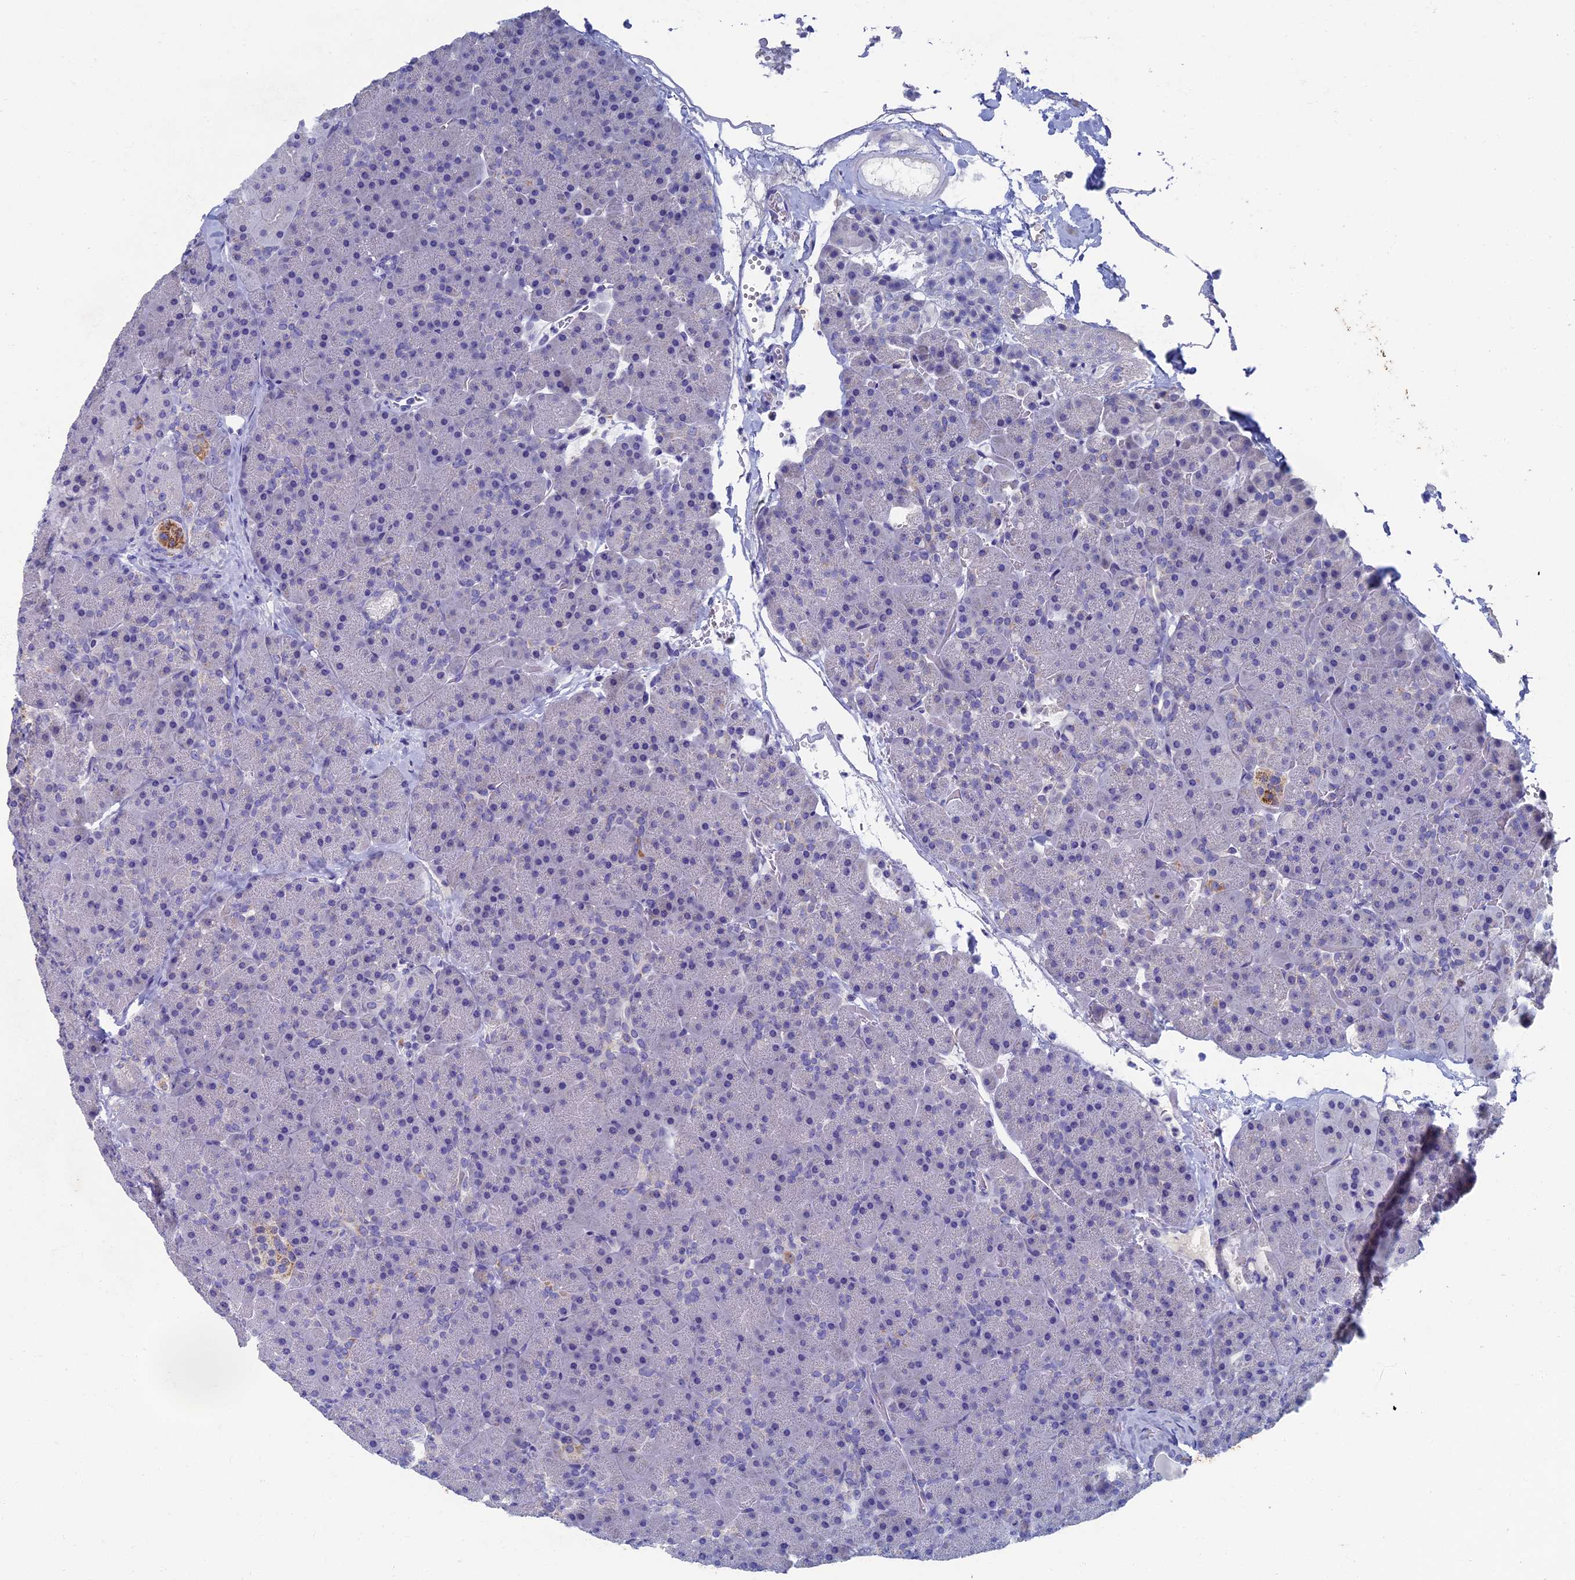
{"staining": {"intensity": "moderate", "quantity": "<25%", "location": "cytoplasmic/membranous"}, "tissue": "pancreas", "cell_type": "Exocrine glandular cells", "image_type": "normal", "snomed": [{"axis": "morphology", "description": "Normal tissue, NOS"}, {"axis": "topography", "description": "Pancreas"}], "caption": "Immunohistochemistry of unremarkable human pancreas demonstrates low levels of moderate cytoplasmic/membranous expression in approximately <25% of exocrine glandular cells.", "gene": "OAT", "patient": {"sex": "male", "age": 36}}